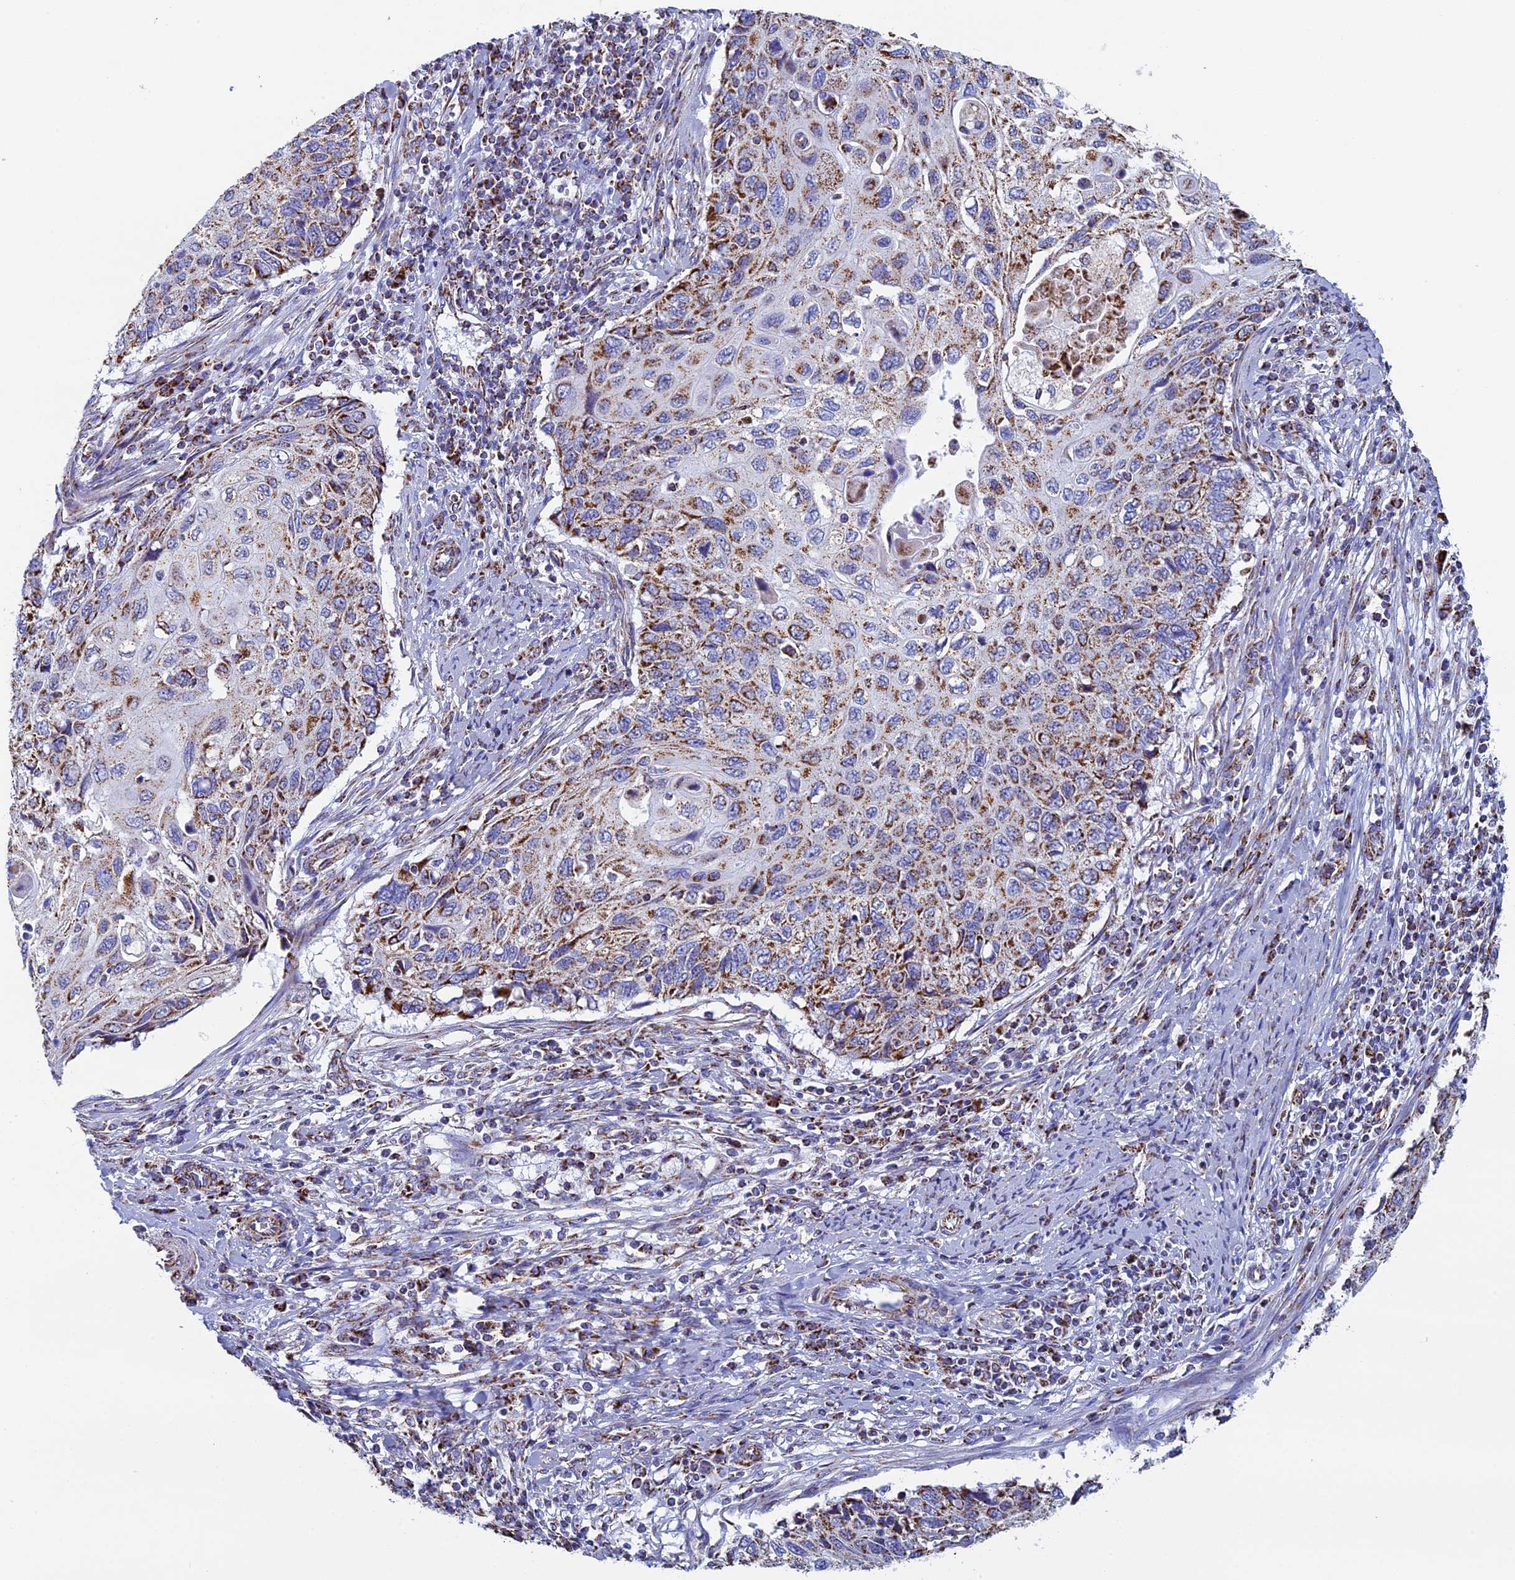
{"staining": {"intensity": "strong", "quantity": ">75%", "location": "cytoplasmic/membranous"}, "tissue": "cervical cancer", "cell_type": "Tumor cells", "image_type": "cancer", "snomed": [{"axis": "morphology", "description": "Squamous cell carcinoma, NOS"}, {"axis": "topography", "description": "Cervix"}], "caption": "Protein positivity by immunohistochemistry reveals strong cytoplasmic/membranous expression in about >75% of tumor cells in cervical cancer (squamous cell carcinoma).", "gene": "UQCRFS1", "patient": {"sex": "female", "age": 70}}